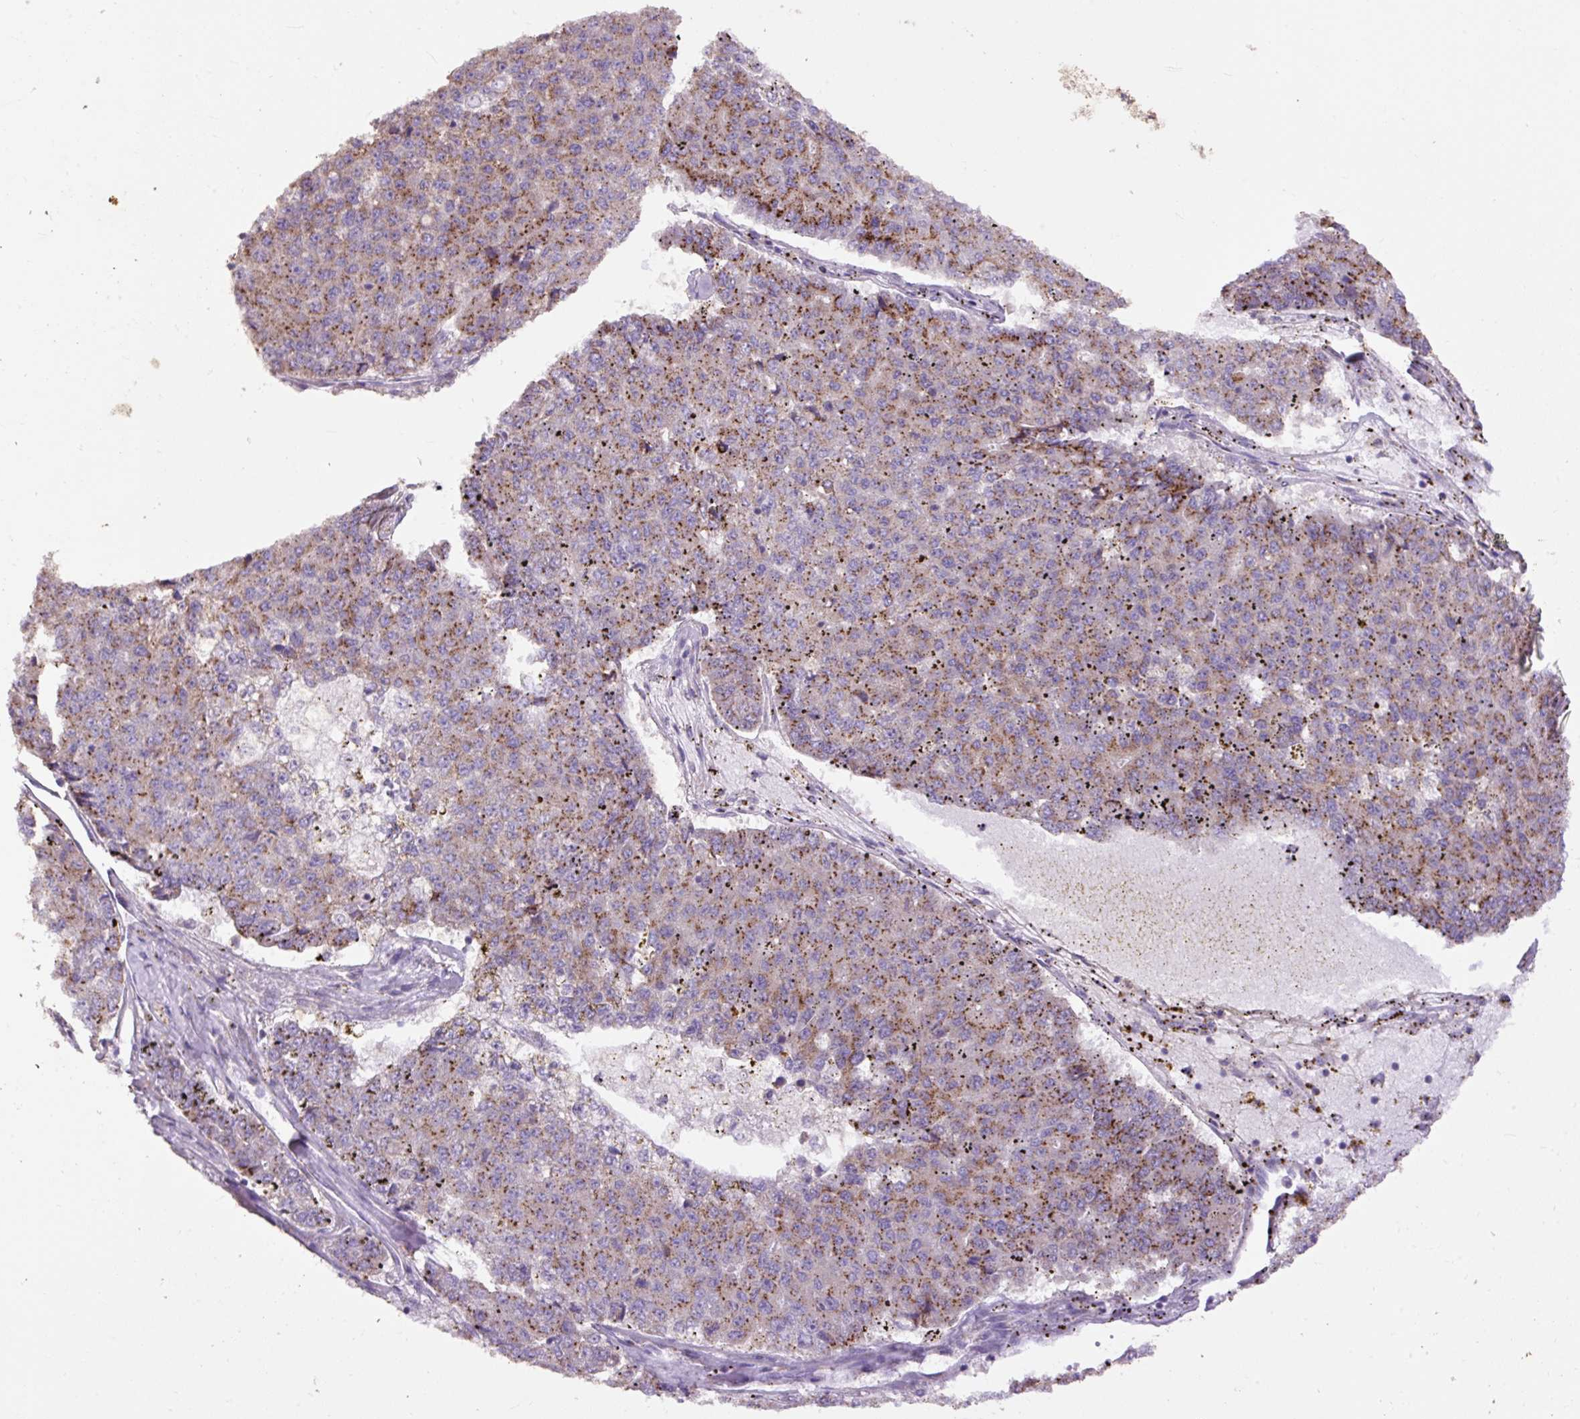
{"staining": {"intensity": "moderate", "quantity": "25%-75%", "location": "cytoplasmic/membranous"}, "tissue": "pancreatic cancer", "cell_type": "Tumor cells", "image_type": "cancer", "snomed": [{"axis": "morphology", "description": "Adenocarcinoma, NOS"}, {"axis": "topography", "description": "Pancreas"}], "caption": "This is a histology image of immunohistochemistry (IHC) staining of pancreatic cancer, which shows moderate expression in the cytoplasmic/membranous of tumor cells.", "gene": "ABR", "patient": {"sex": "male", "age": 50}}